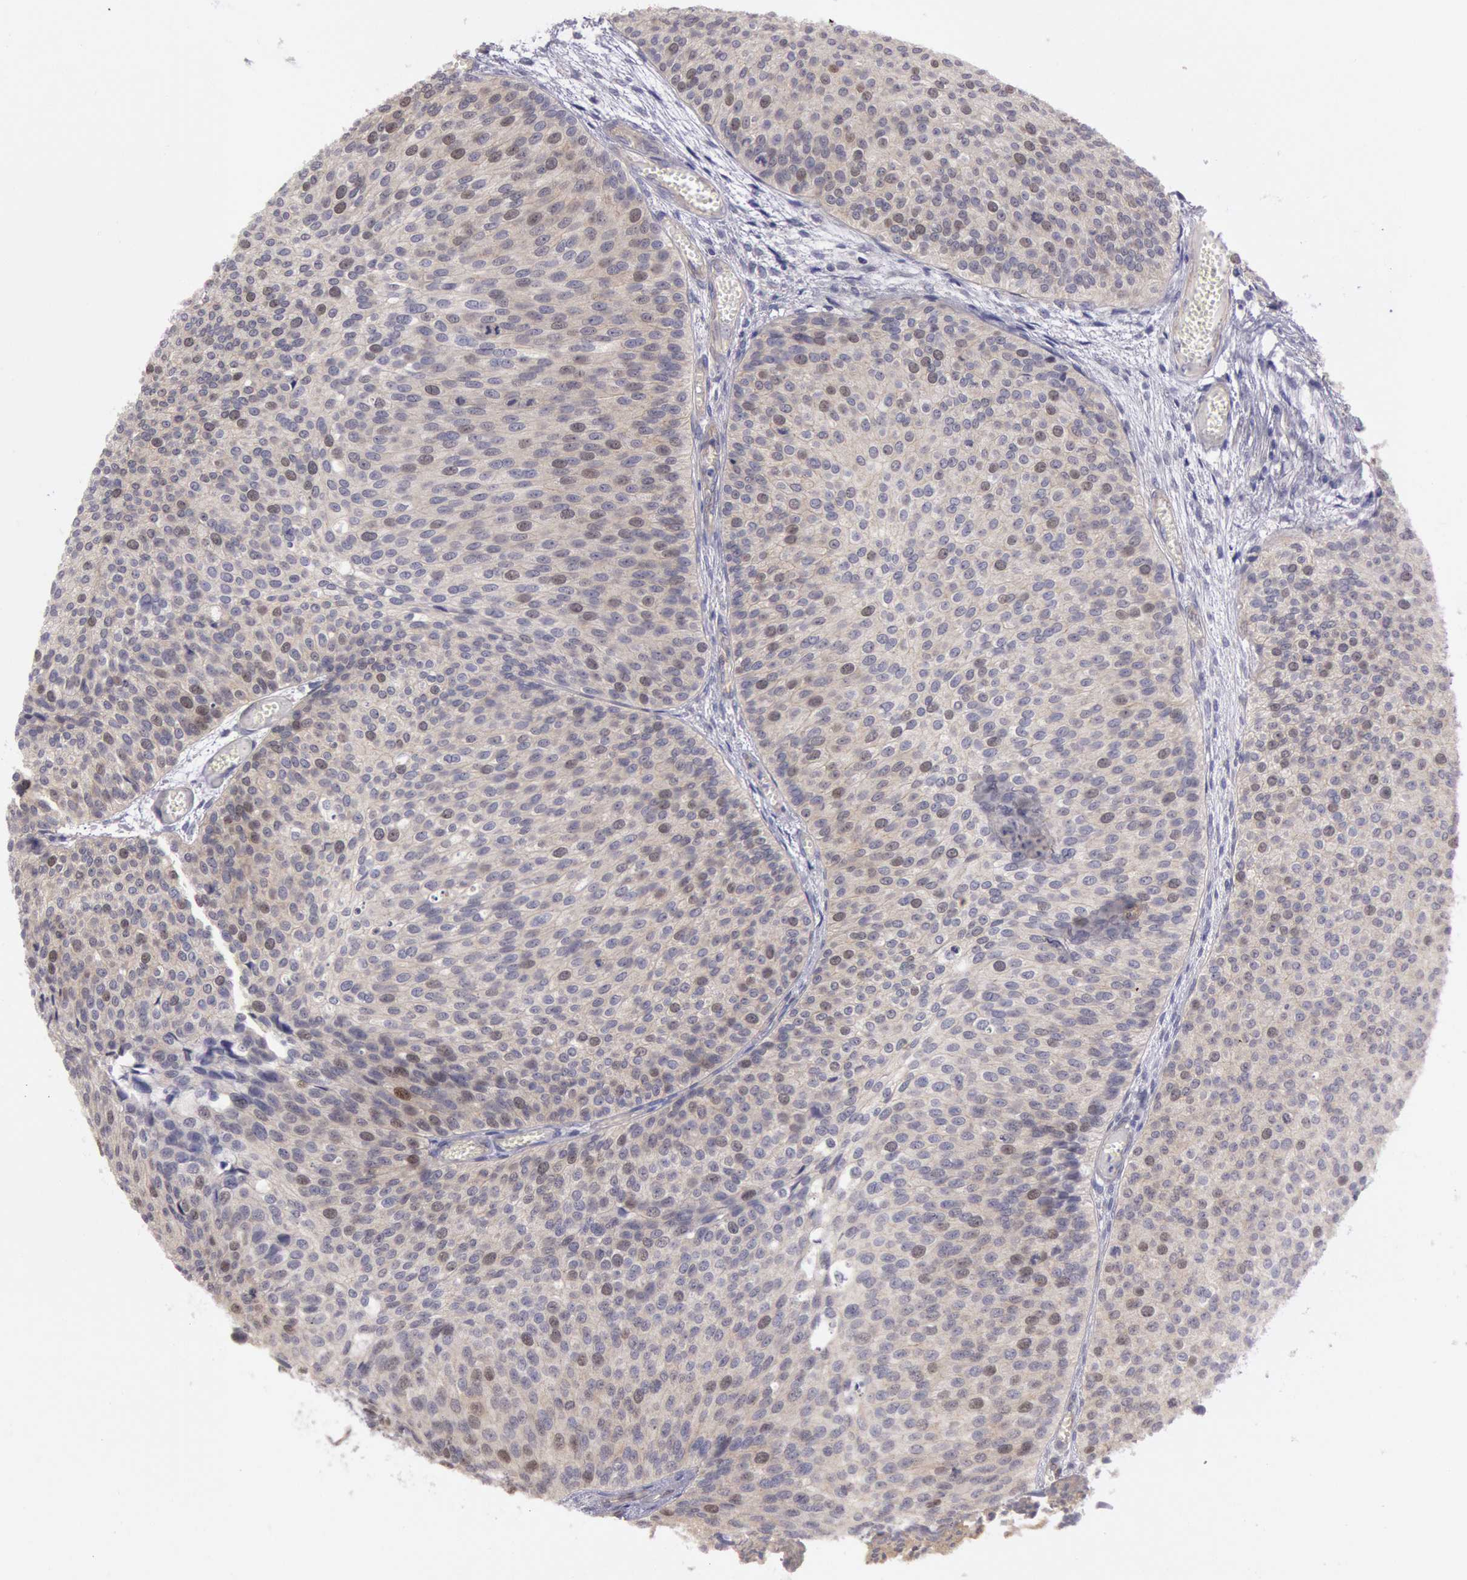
{"staining": {"intensity": "negative", "quantity": "none", "location": "none"}, "tissue": "urothelial cancer", "cell_type": "Tumor cells", "image_type": "cancer", "snomed": [{"axis": "morphology", "description": "Urothelial carcinoma, Low grade"}, {"axis": "topography", "description": "Urinary bladder"}], "caption": "High power microscopy micrograph of an IHC photomicrograph of low-grade urothelial carcinoma, revealing no significant expression in tumor cells.", "gene": "AMOTL1", "patient": {"sex": "male", "age": 84}}